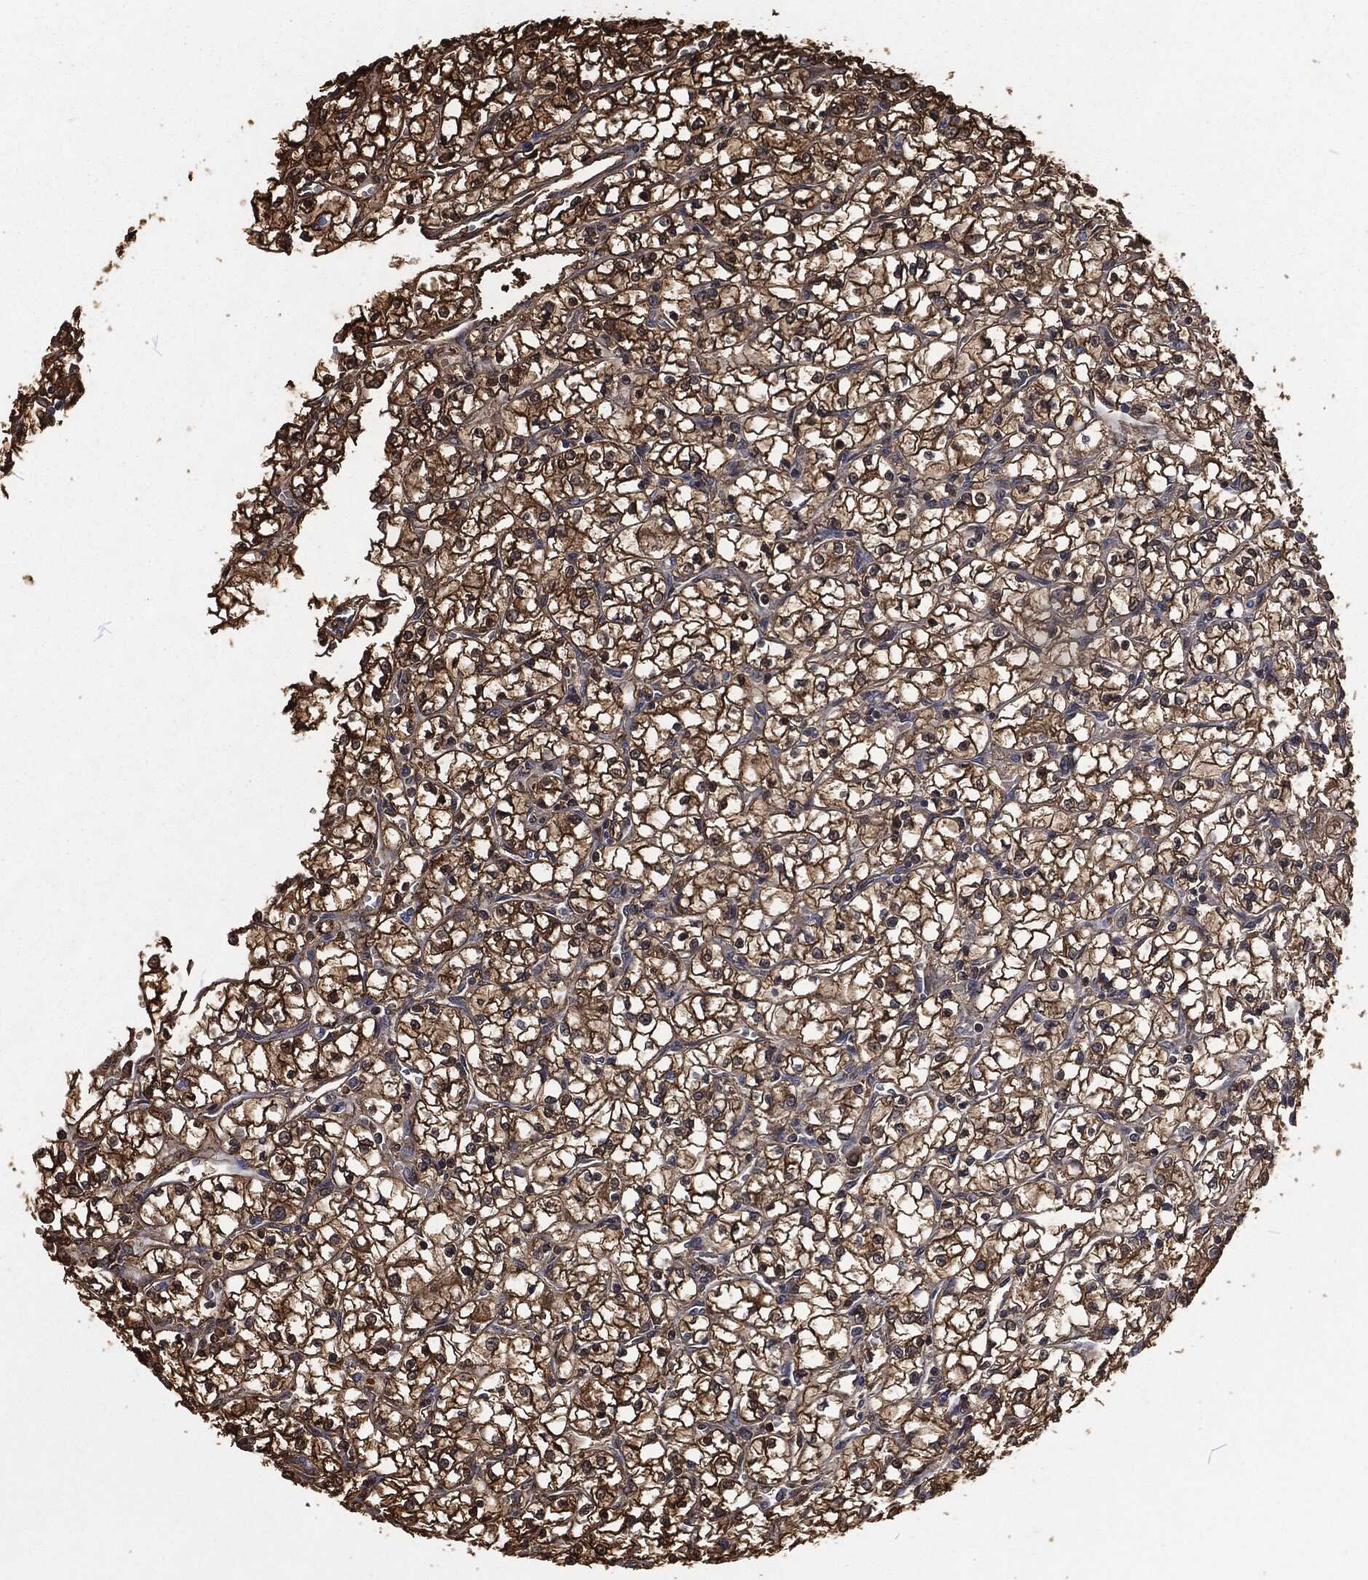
{"staining": {"intensity": "strong", "quantity": ">75%", "location": "cytoplasmic/membranous"}, "tissue": "renal cancer", "cell_type": "Tumor cells", "image_type": "cancer", "snomed": [{"axis": "morphology", "description": "Adenocarcinoma, NOS"}, {"axis": "topography", "description": "Kidney"}], "caption": "A brown stain highlights strong cytoplasmic/membranous staining of a protein in adenocarcinoma (renal) tumor cells.", "gene": "PRDX4", "patient": {"sex": "female", "age": 64}}